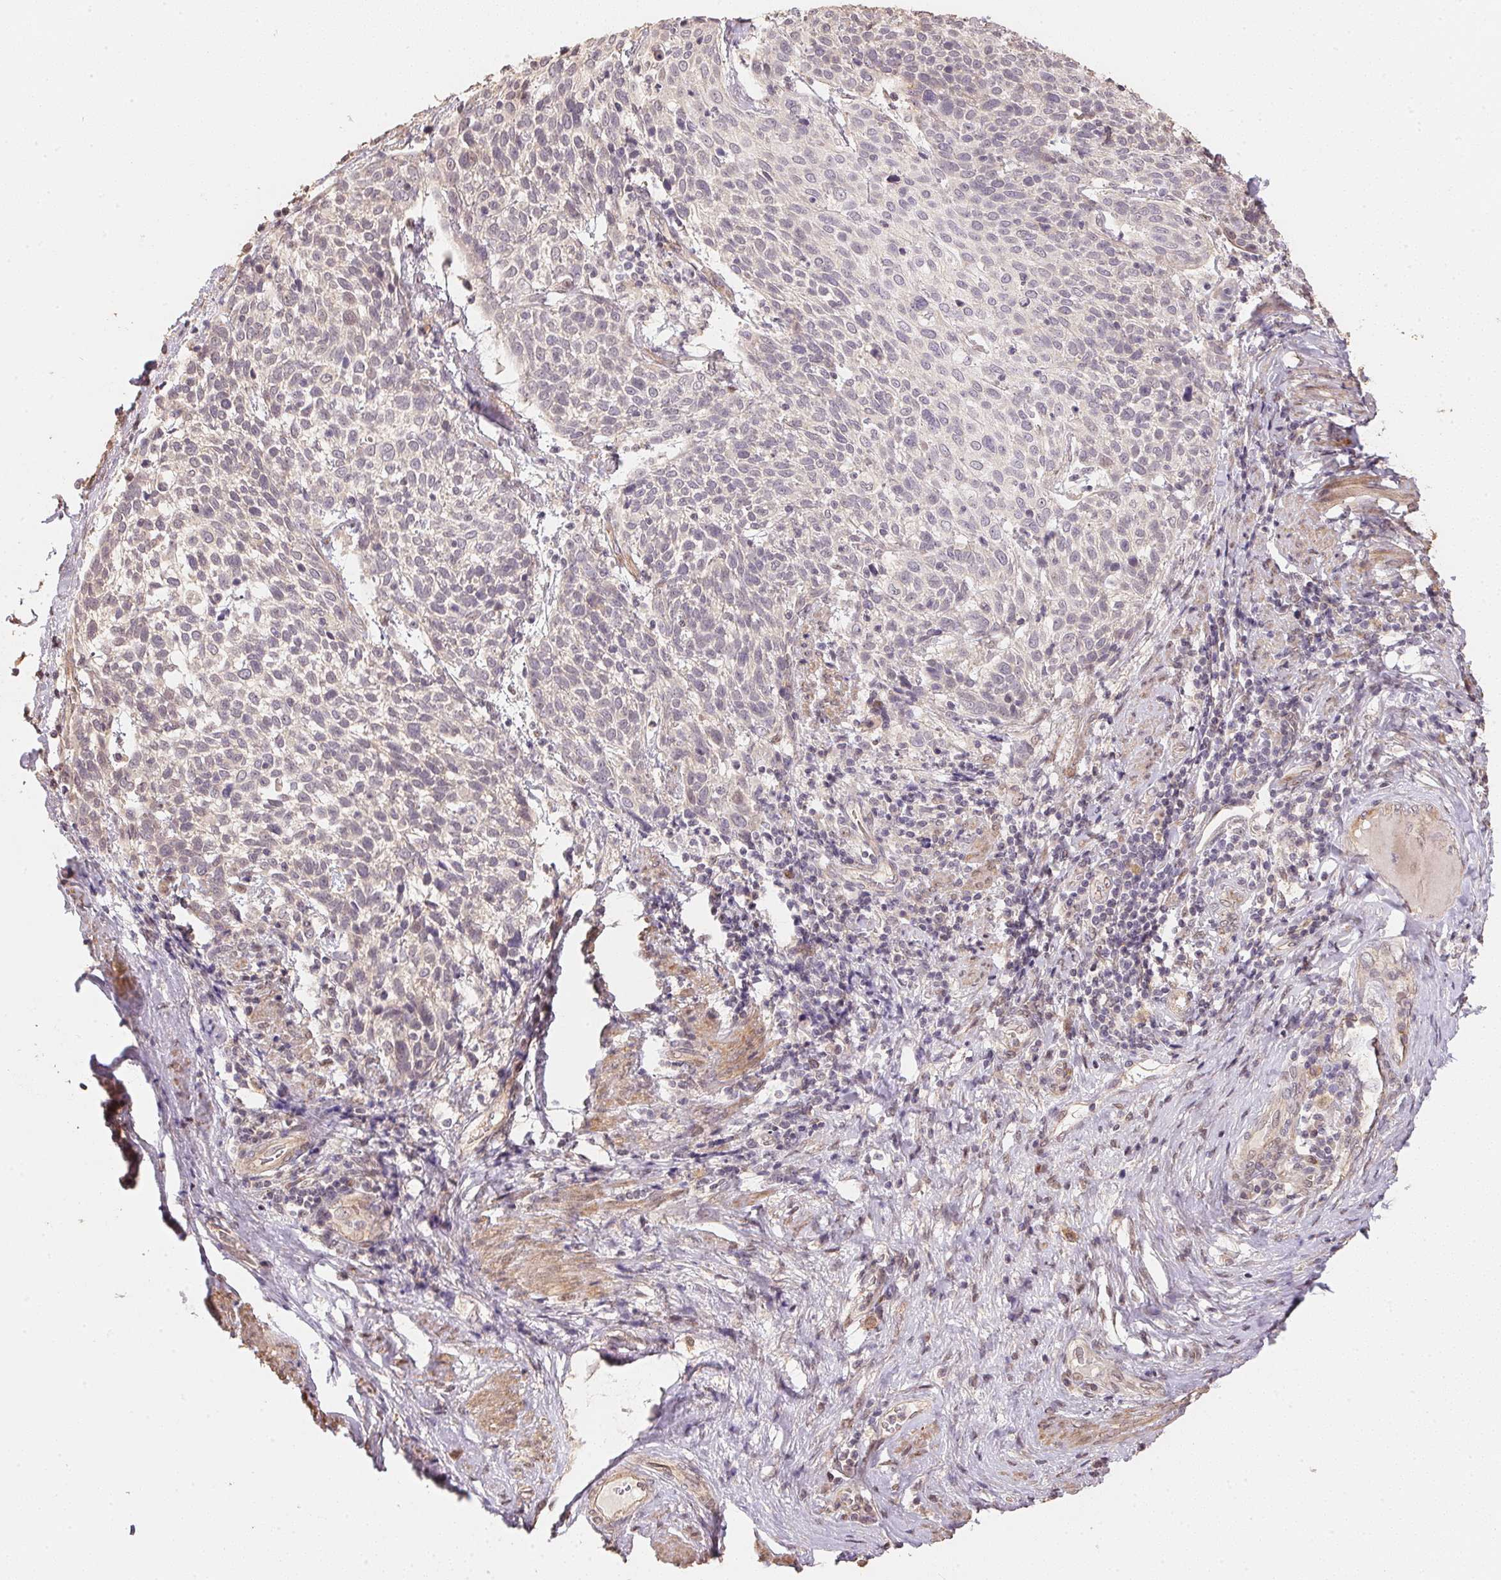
{"staining": {"intensity": "negative", "quantity": "none", "location": "none"}, "tissue": "cervical cancer", "cell_type": "Tumor cells", "image_type": "cancer", "snomed": [{"axis": "morphology", "description": "Squamous cell carcinoma, NOS"}, {"axis": "topography", "description": "Cervix"}], "caption": "There is no significant positivity in tumor cells of squamous cell carcinoma (cervical).", "gene": "TMEM222", "patient": {"sex": "female", "age": 61}}